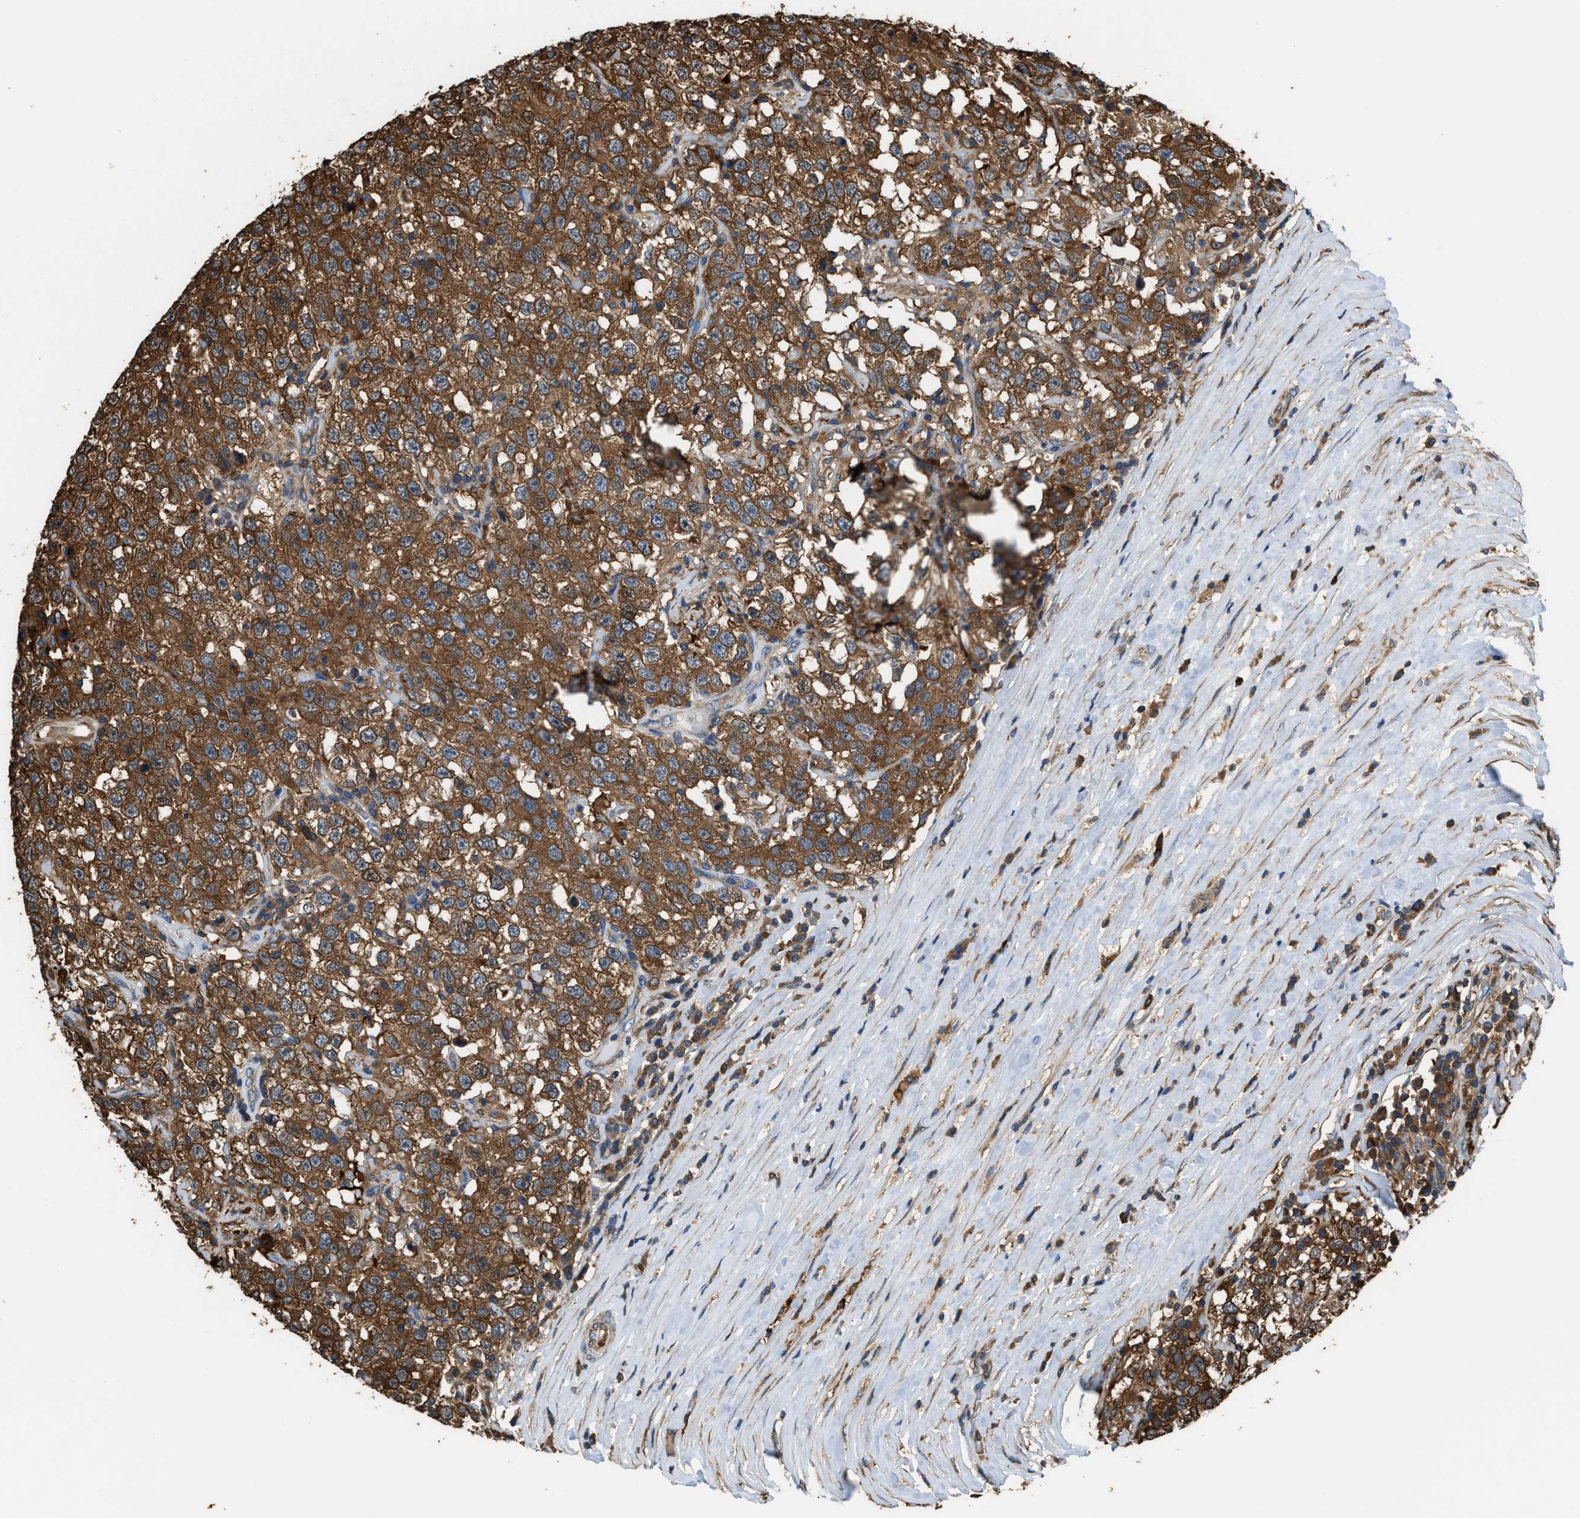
{"staining": {"intensity": "moderate", "quantity": ">75%", "location": "cytoplasmic/membranous"}, "tissue": "testis cancer", "cell_type": "Tumor cells", "image_type": "cancer", "snomed": [{"axis": "morphology", "description": "Seminoma, NOS"}, {"axis": "topography", "description": "Testis"}], "caption": "A brown stain highlights moderate cytoplasmic/membranous expression of a protein in human testis seminoma tumor cells.", "gene": "ATIC", "patient": {"sex": "male", "age": 41}}